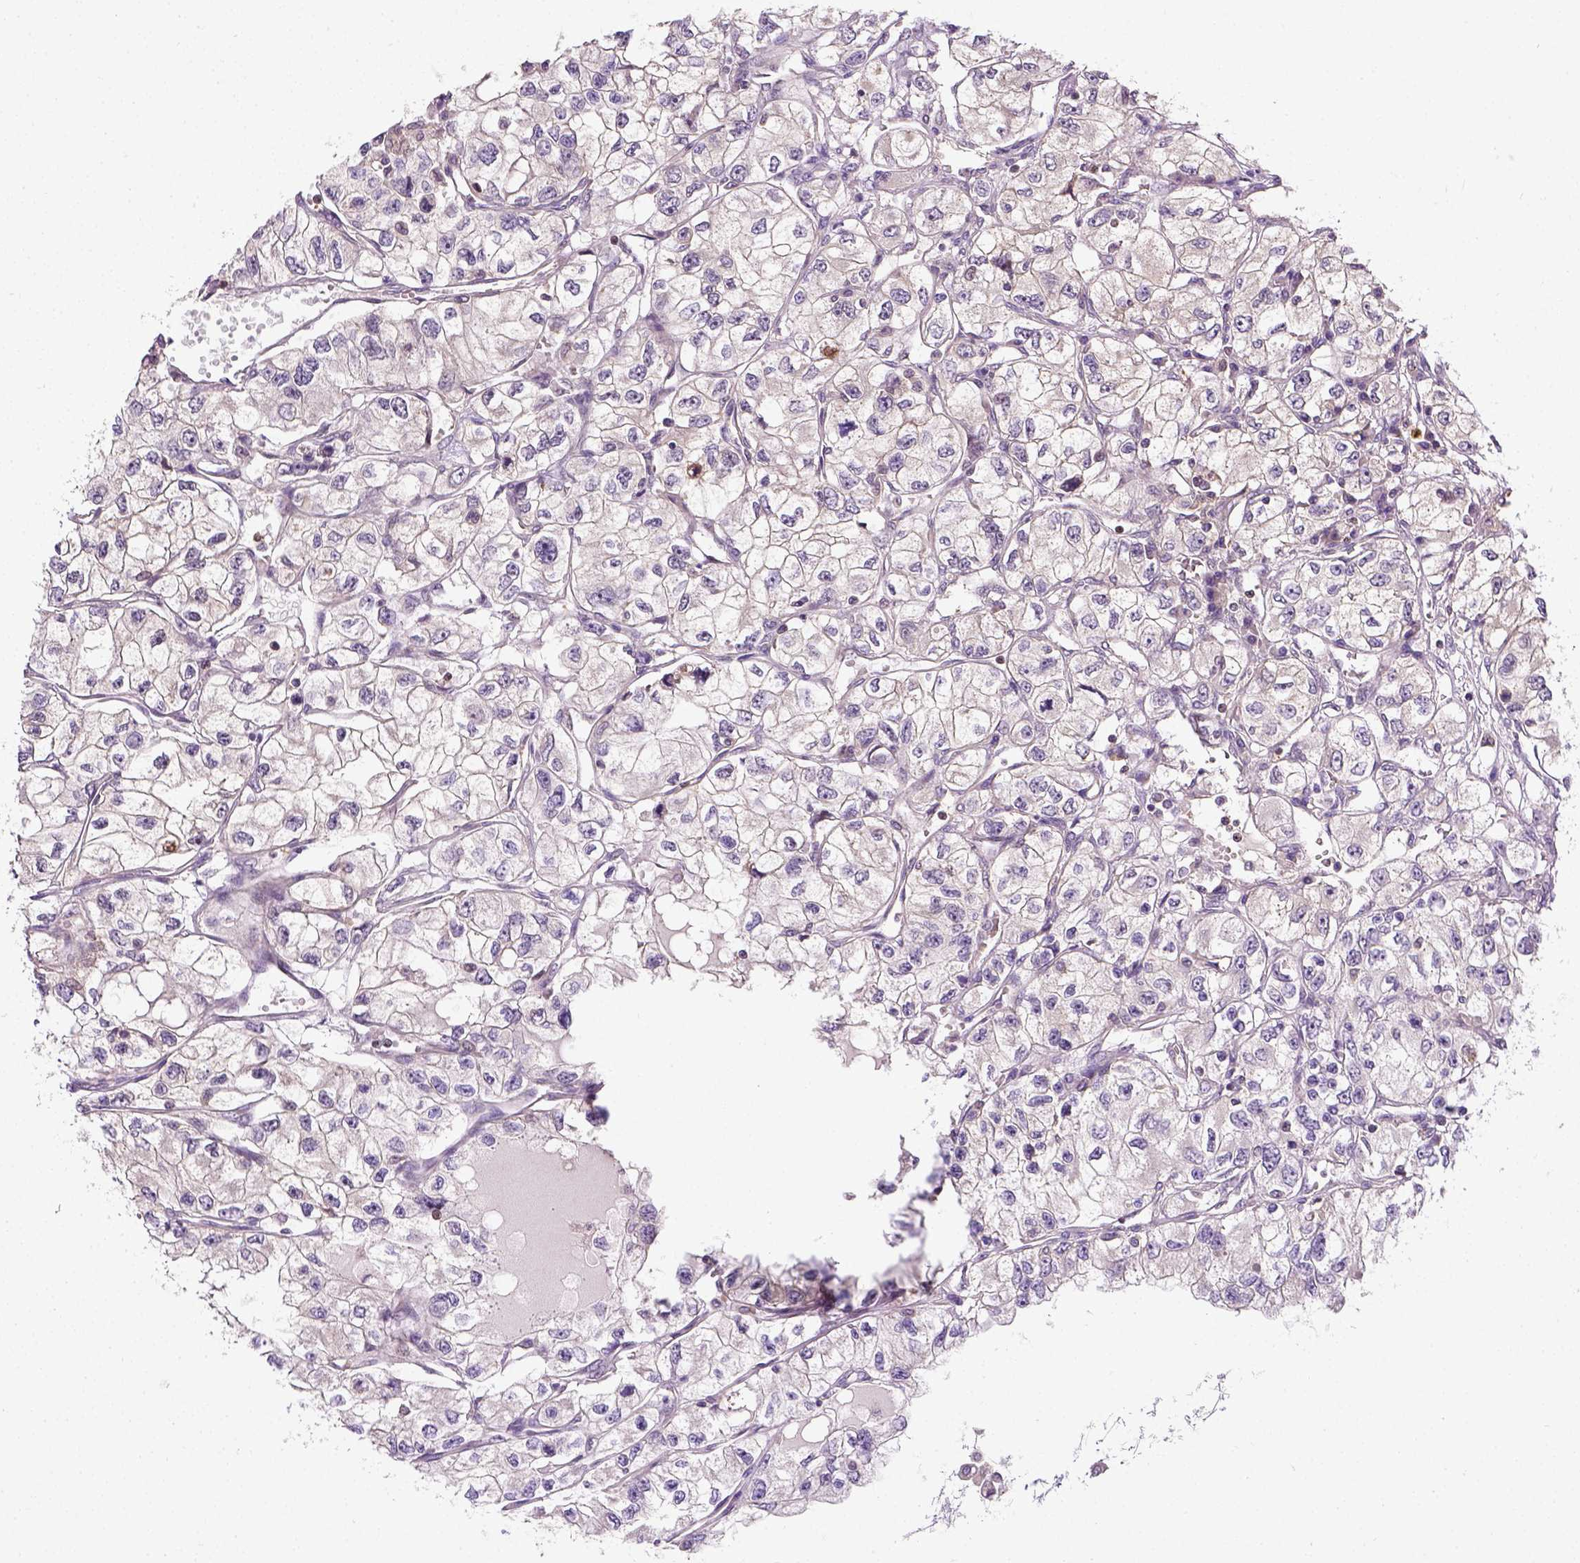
{"staining": {"intensity": "negative", "quantity": "none", "location": "none"}, "tissue": "renal cancer", "cell_type": "Tumor cells", "image_type": "cancer", "snomed": [{"axis": "morphology", "description": "Adenocarcinoma, NOS"}, {"axis": "topography", "description": "Kidney"}], "caption": "This is a micrograph of immunohistochemistry (IHC) staining of adenocarcinoma (renal), which shows no expression in tumor cells.", "gene": "MATK", "patient": {"sex": "female", "age": 59}}